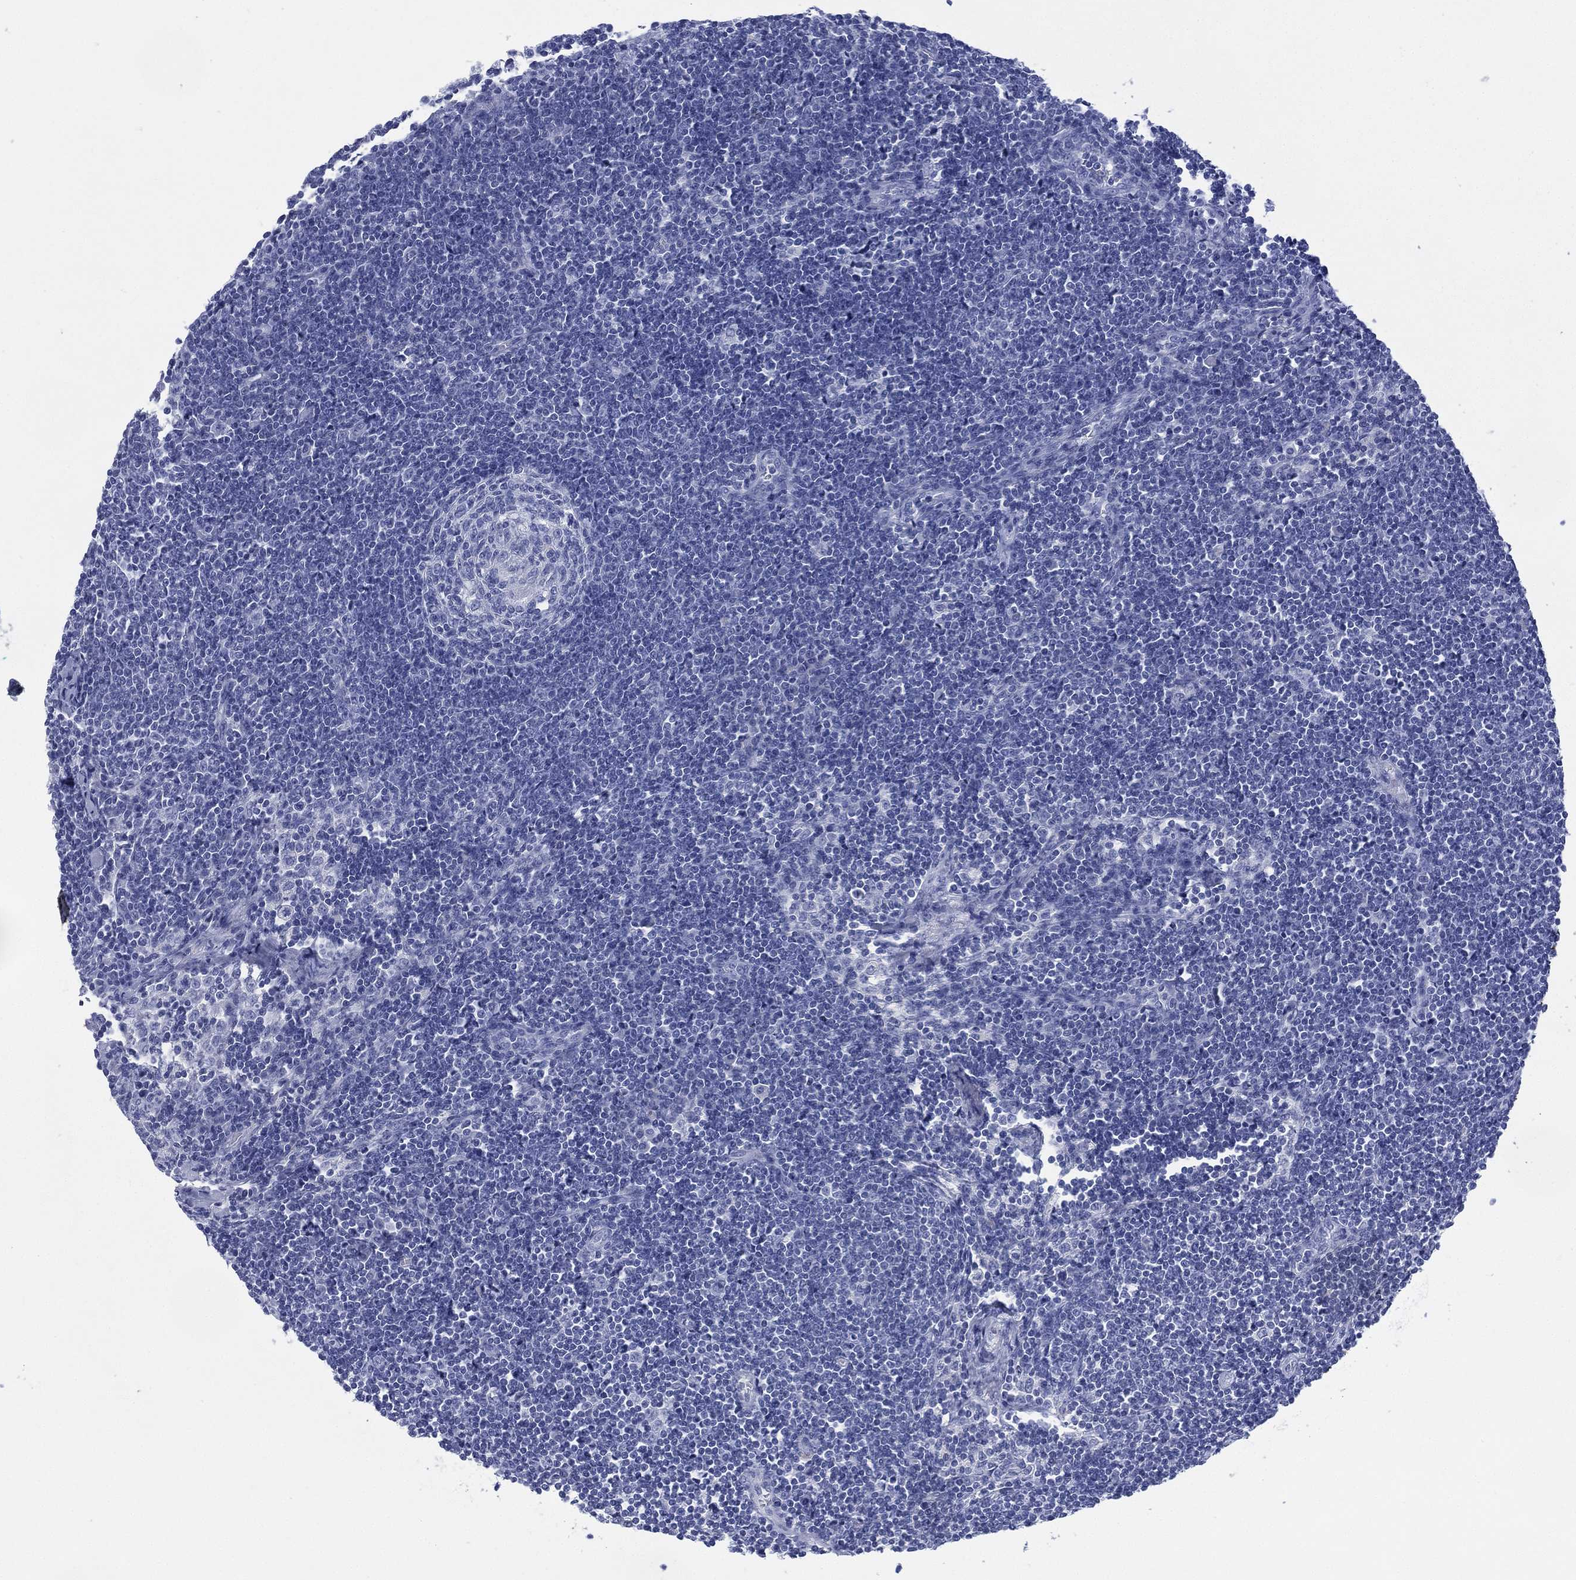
{"staining": {"intensity": "negative", "quantity": "none", "location": "none"}, "tissue": "lymph node", "cell_type": "Germinal center cells", "image_type": "normal", "snomed": [{"axis": "morphology", "description": "Normal tissue, NOS"}, {"axis": "morphology", "description": "Adenocarcinoma, NOS"}, {"axis": "topography", "description": "Lymph node"}, {"axis": "topography", "description": "Pancreas"}], "caption": "Immunohistochemistry (IHC) micrograph of unremarkable human lymph node stained for a protein (brown), which reveals no expression in germinal center cells. Brightfield microscopy of immunohistochemistry (IHC) stained with DAB (3,3'-diaminobenzidine) (brown) and hematoxylin (blue), captured at high magnification.", "gene": "SIGLECL1", "patient": {"sex": "female", "age": 58}}